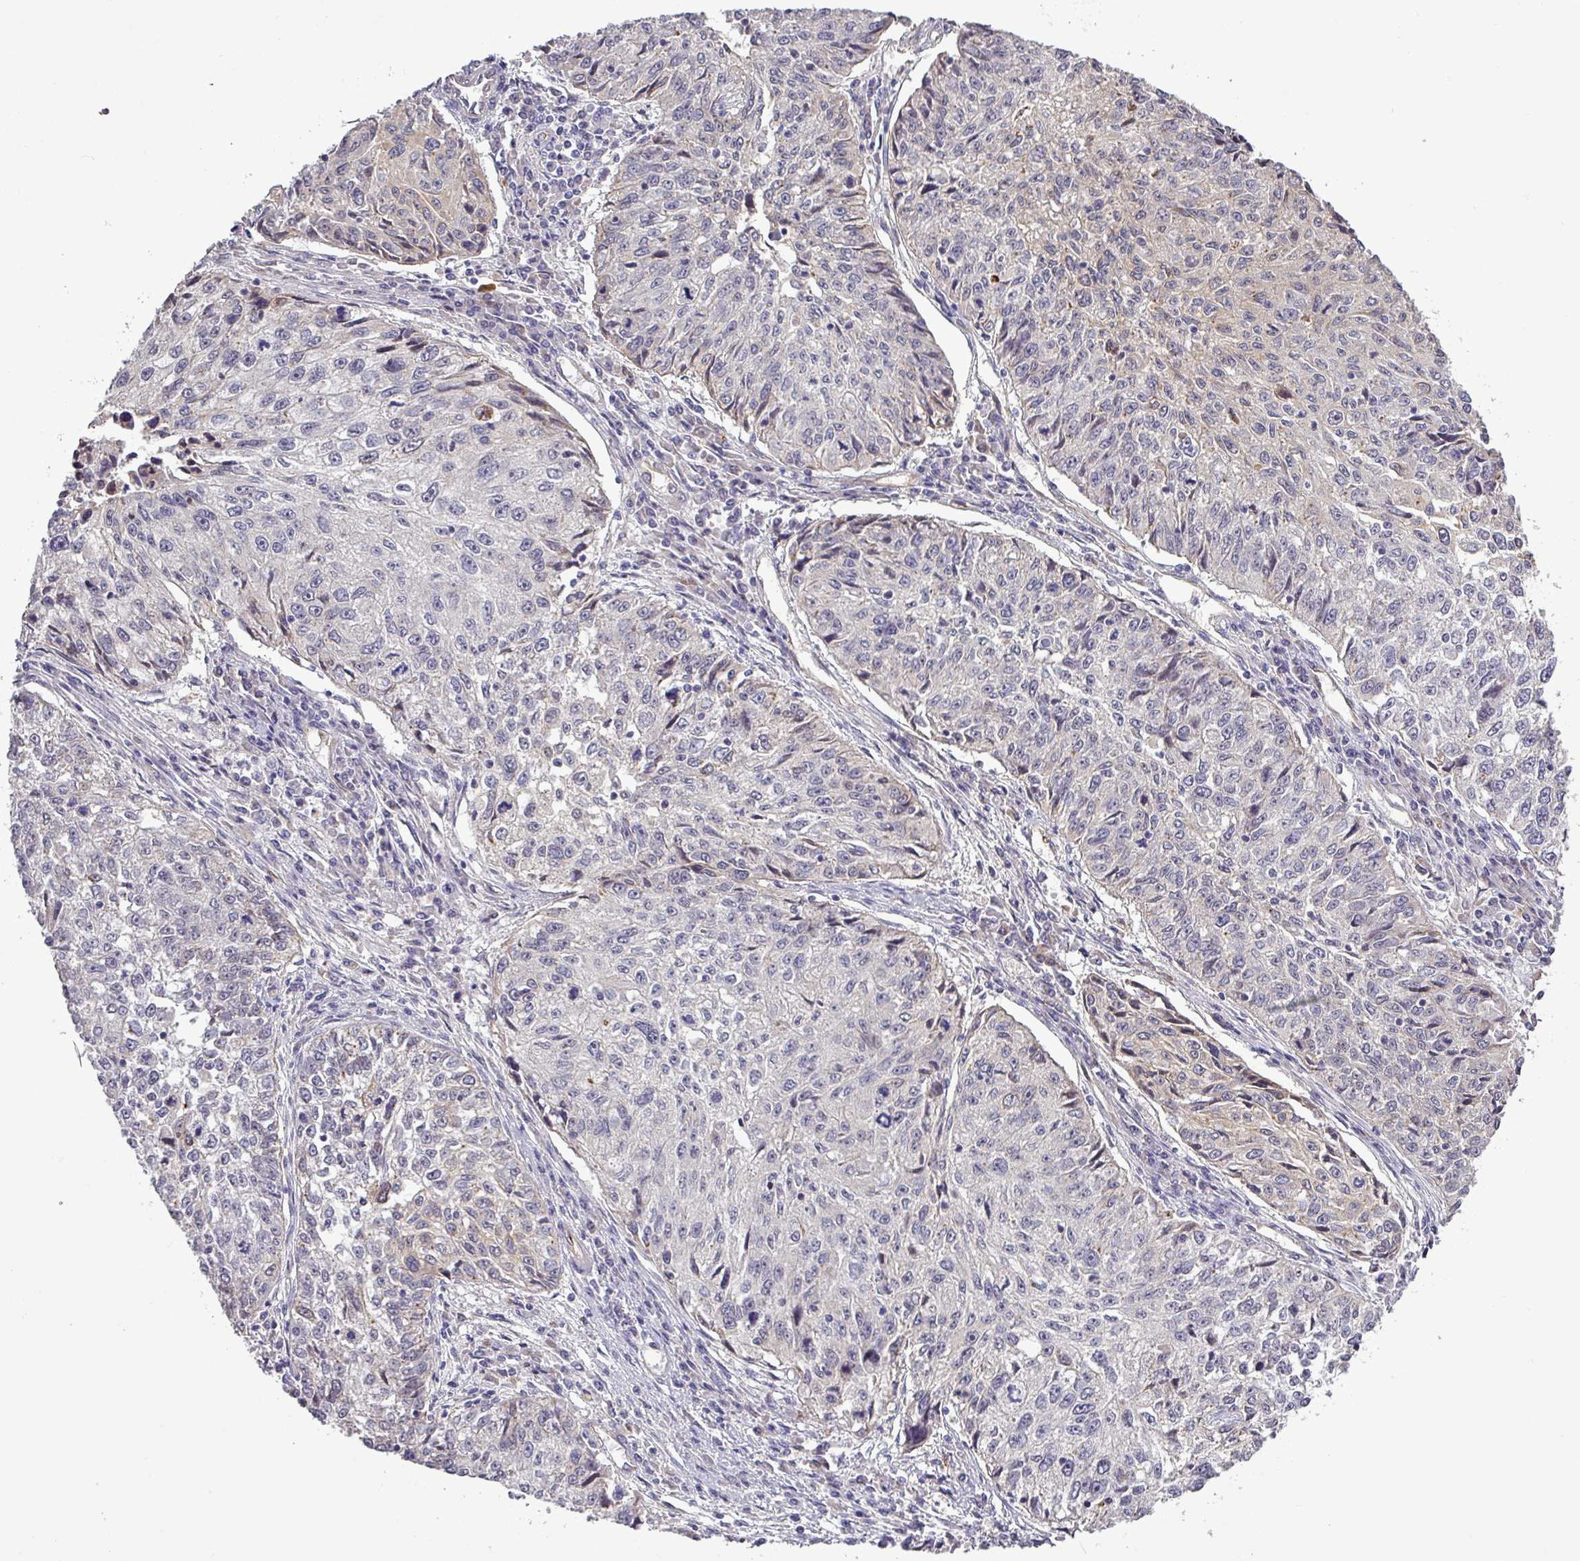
{"staining": {"intensity": "negative", "quantity": "none", "location": "none"}, "tissue": "cervical cancer", "cell_type": "Tumor cells", "image_type": "cancer", "snomed": [{"axis": "morphology", "description": "Squamous cell carcinoma, NOS"}, {"axis": "topography", "description": "Cervix"}], "caption": "Photomicrograph shows no protein expression in tumor cells of cervical squamous cell carcinoma tissue. (DAB (3,3'-diaminobenzidine) immunohistochemistry (IHC) with hematoxylin counter stain).", "gene": "PCDH1", "patient": {"sex": "female", "age": 57}}